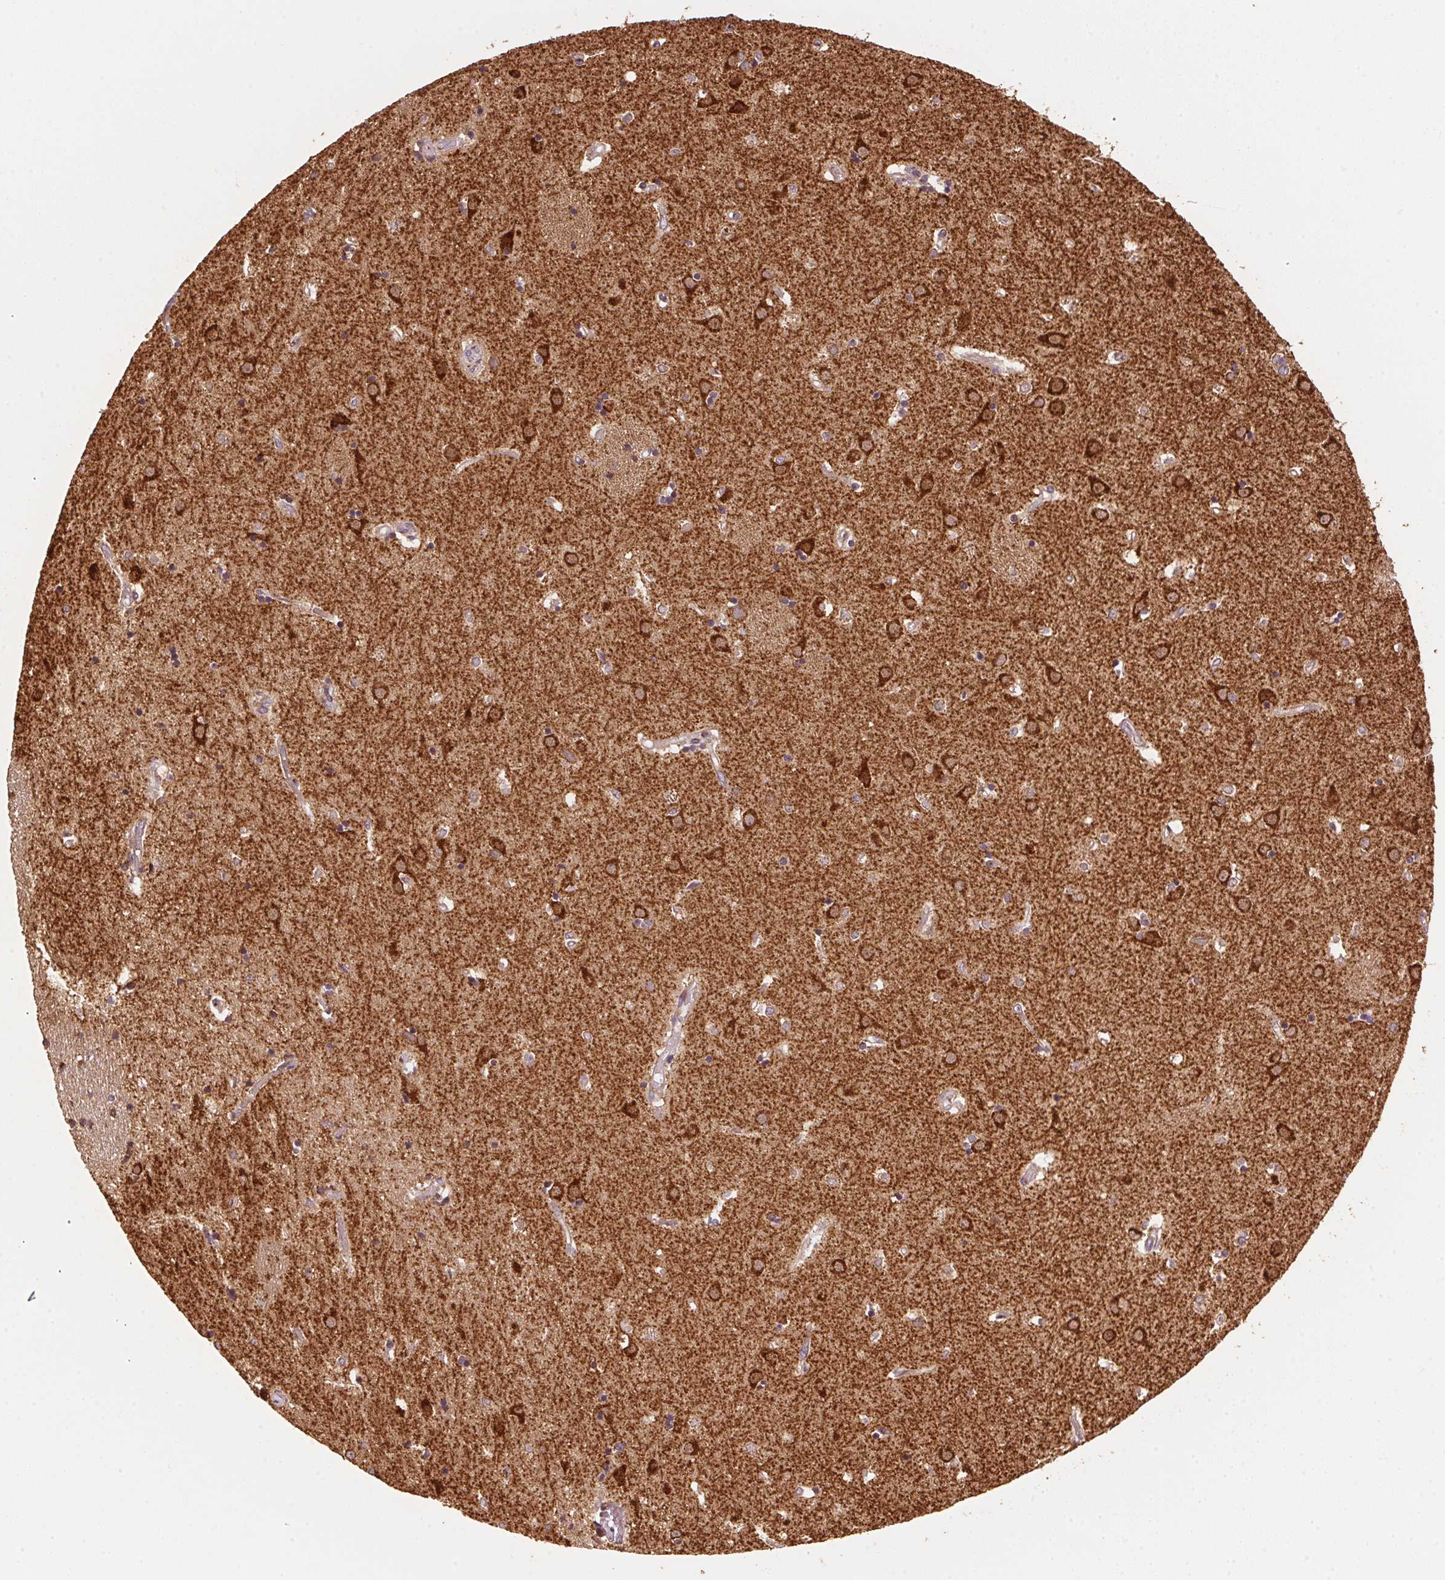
{"staining": {"intensity": "strong", "quantity": "25%-75%", "location": "cytoplasmic/membranous"}, "tissue": "caudate", "cell_type": "Glial cells", "image_type": "normal", "snomed": [{"axis": "morphology", "description": "Normal tissue, NOS"}, {"axis": "topography", "description": "Lateral ventricle wall"}], "caption": "Protein expression analysis of unremarkable caudate shows strong cytoplasmic/membranous staining in approximately 25%-75% of glial cells.", "gene": "TOMM70", "patient": {"sex": "male", "age": 54}}